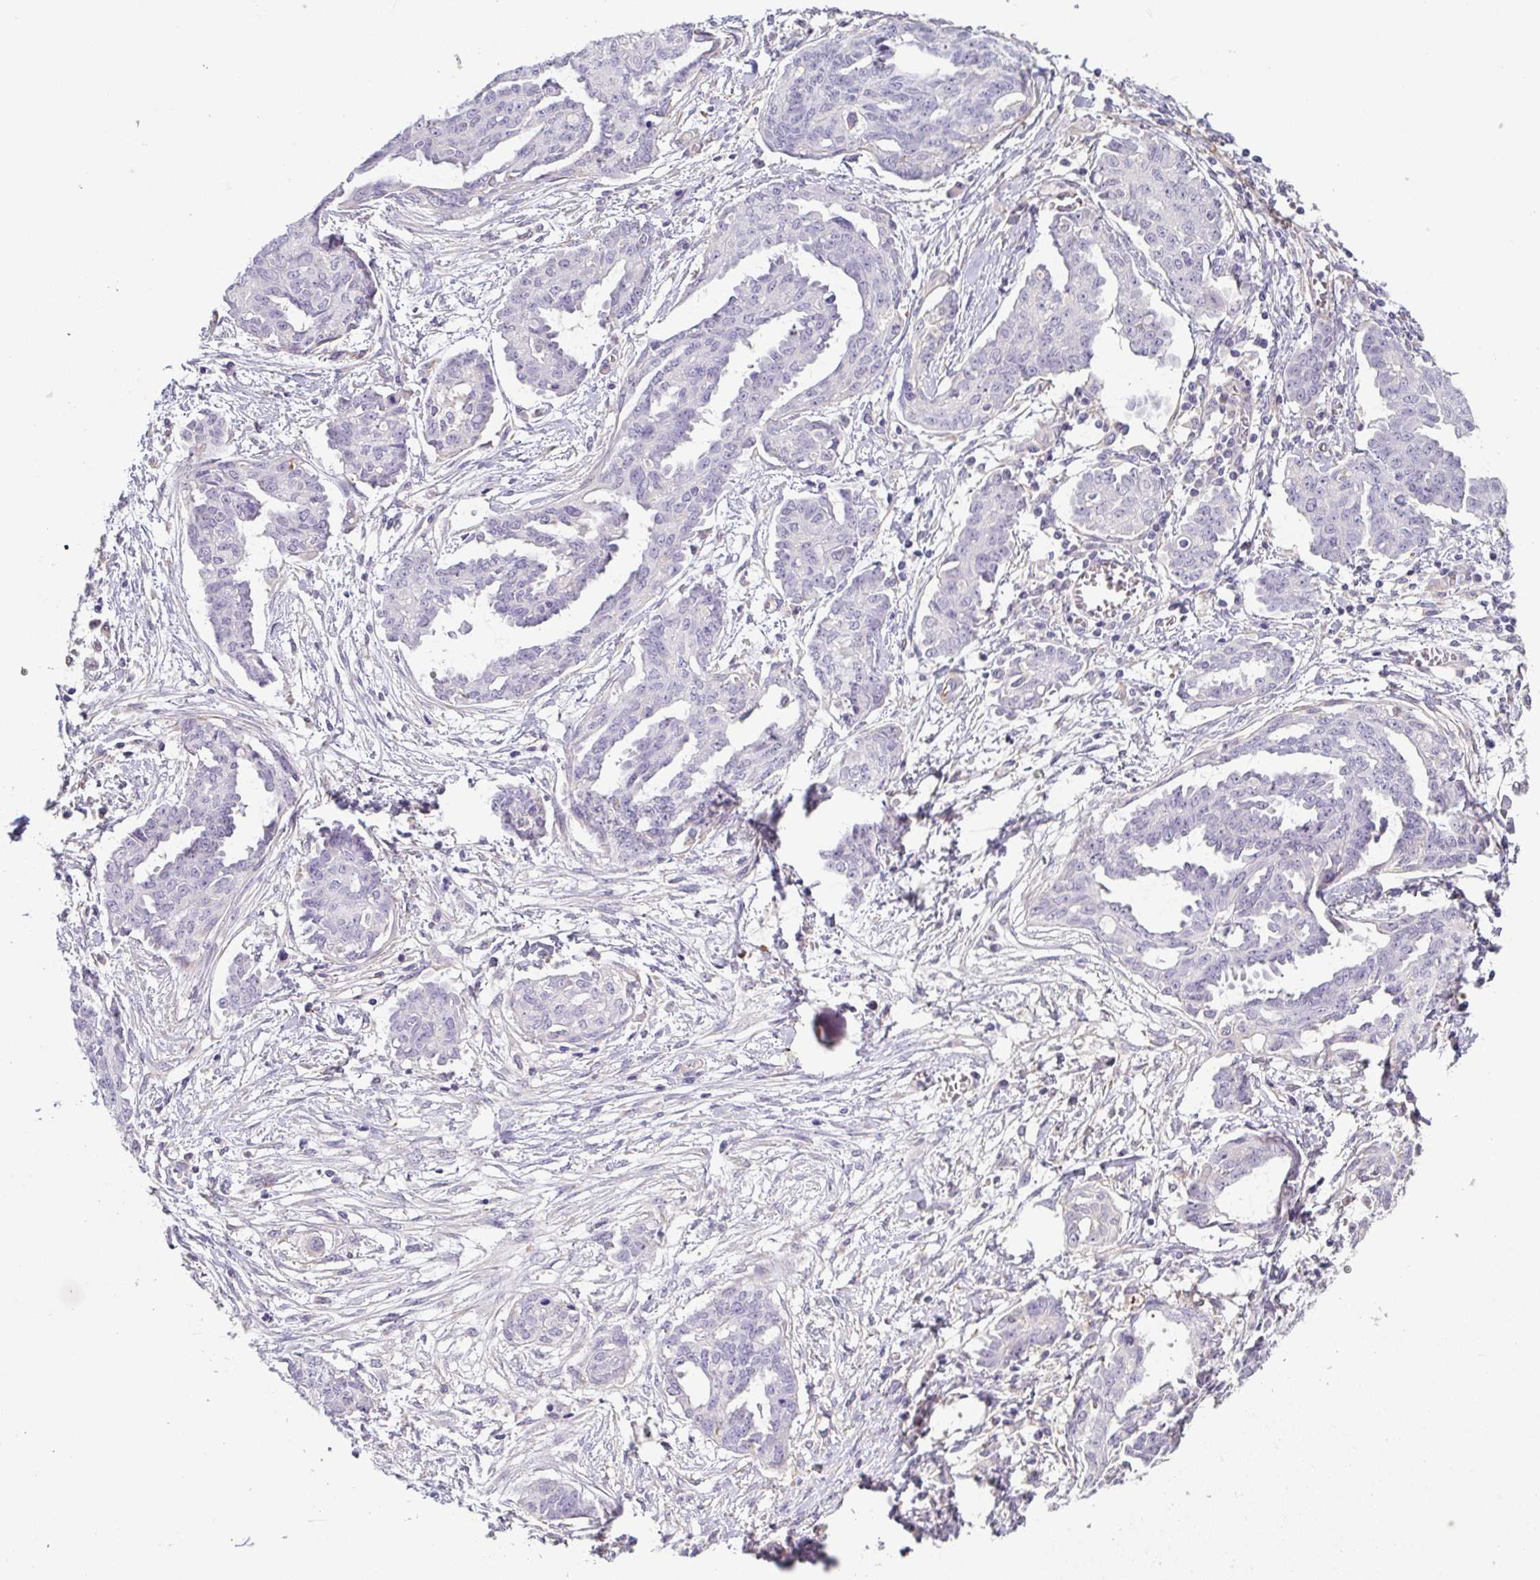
{"staining": {"intensity": "negative", "quantity": "none", "location": "none"}, "tissue": "ovarian cancer", "cell_type": "Tumor cells", "image_type": "cancer", "snomed": [{"axis": "morphology", "description": "Cystadenocarcinoma, serous, NOS"}, {"axis": "topography", "description": "Ovary"}], "caption": "Immunohistochemistry micrograph of serous cystadenocarcinoma (ovarian) stained for a protein (brown), which reveals no staining in tumor cells.", "gene": "COL17A1", "patient": {"sex": "female", "age": 71}}